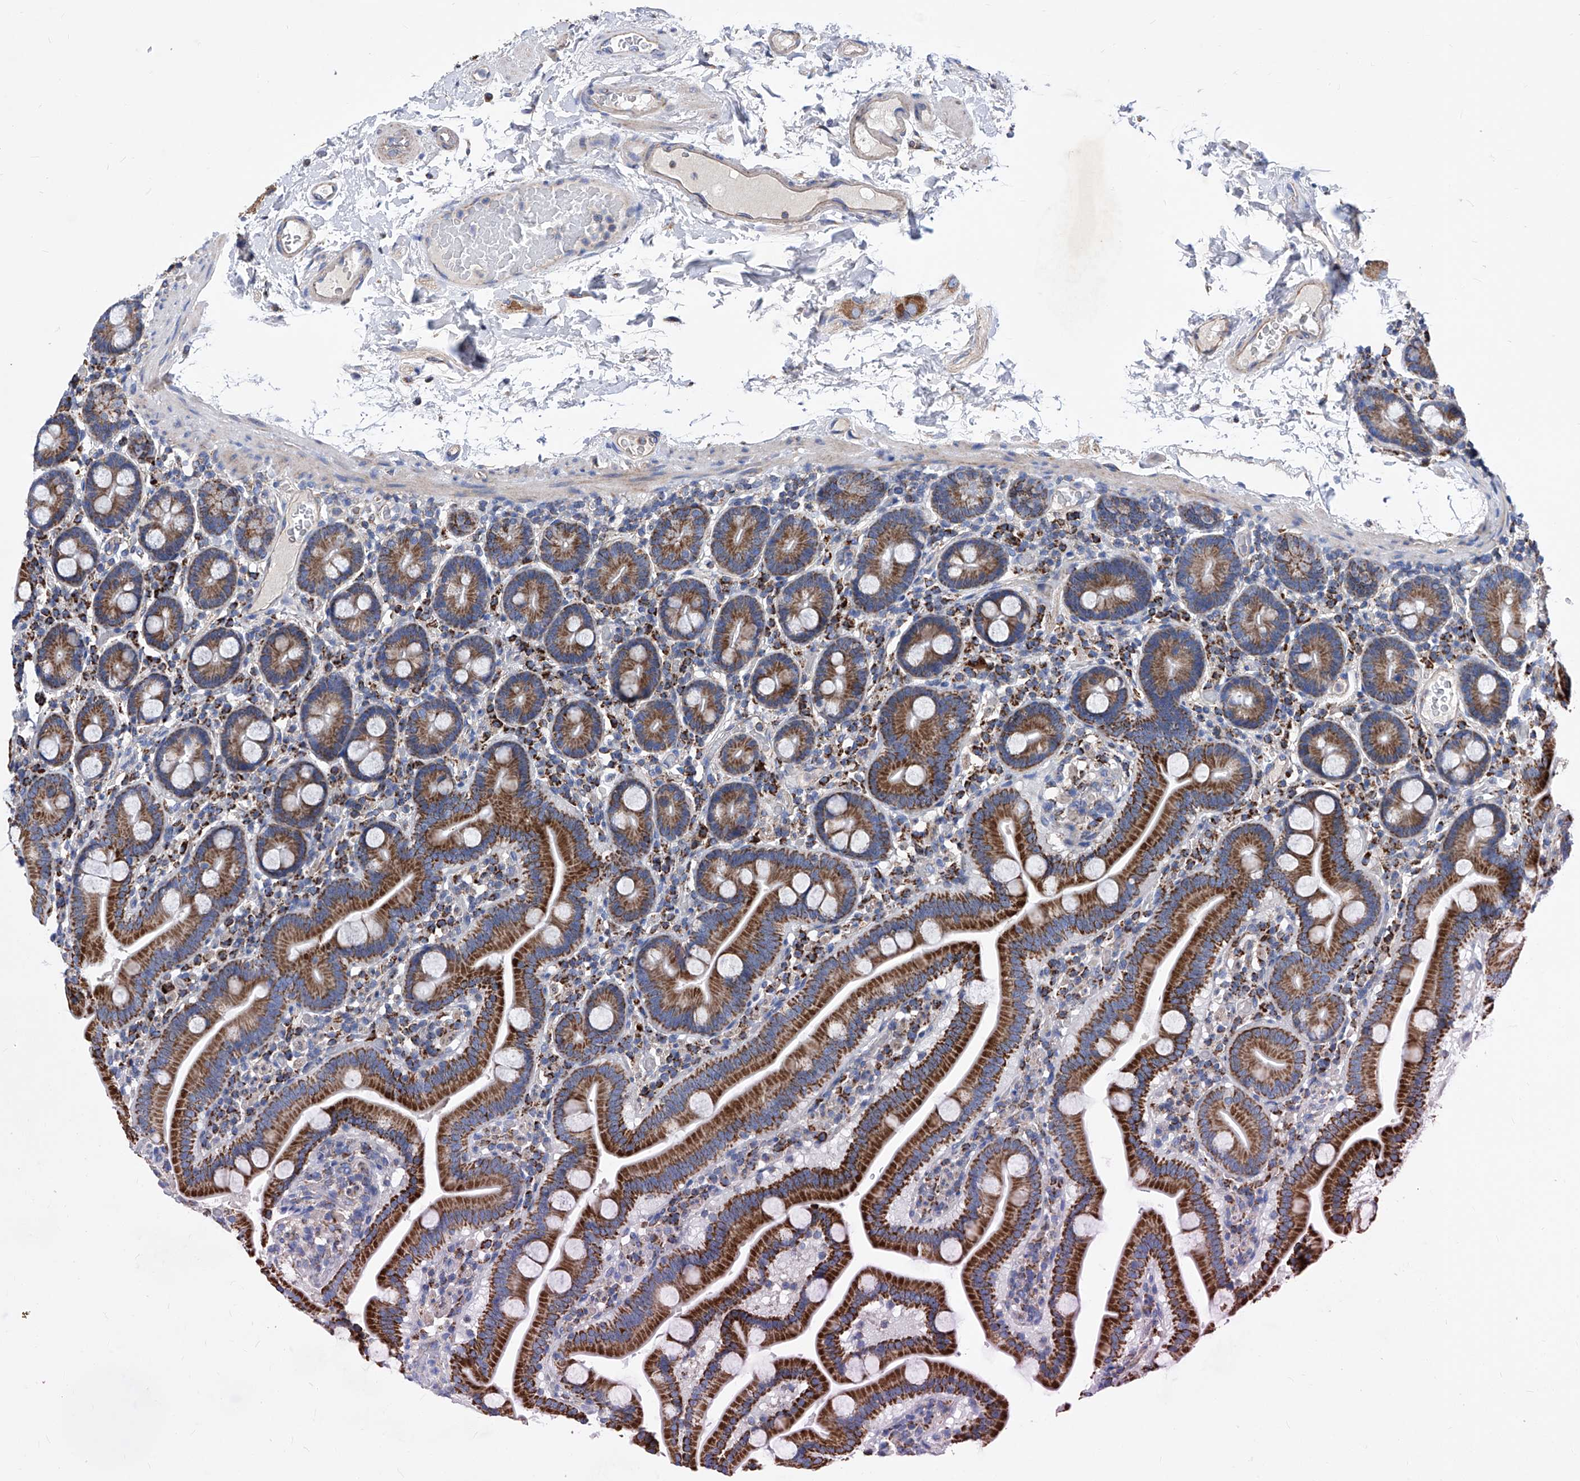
{"staining": {"intensity": "strong", "quantity": ">75%", "location": "cytoplasmic/membranous"}, "tissue": "duodenum", "cell_type": "Glandular cells", "image_type": "normal", "snomed": [{"axis": "morphology", "description": "Normal tissue, NOS"}, {"axis": "topography", "description": "Duodenum"}], "caption": "Glandular cells display high levels of strong cytoplasmic/membranous expression in about >75% of cells in benign human duodenum. Using DAB (3,3'-diaminobenzidine) (brown) and hematoxylin (blue) stains, captured at high magnification using brightfield microscopy.", "gene": "HRNR", "patient": {"sex": "male", "age": 55}}